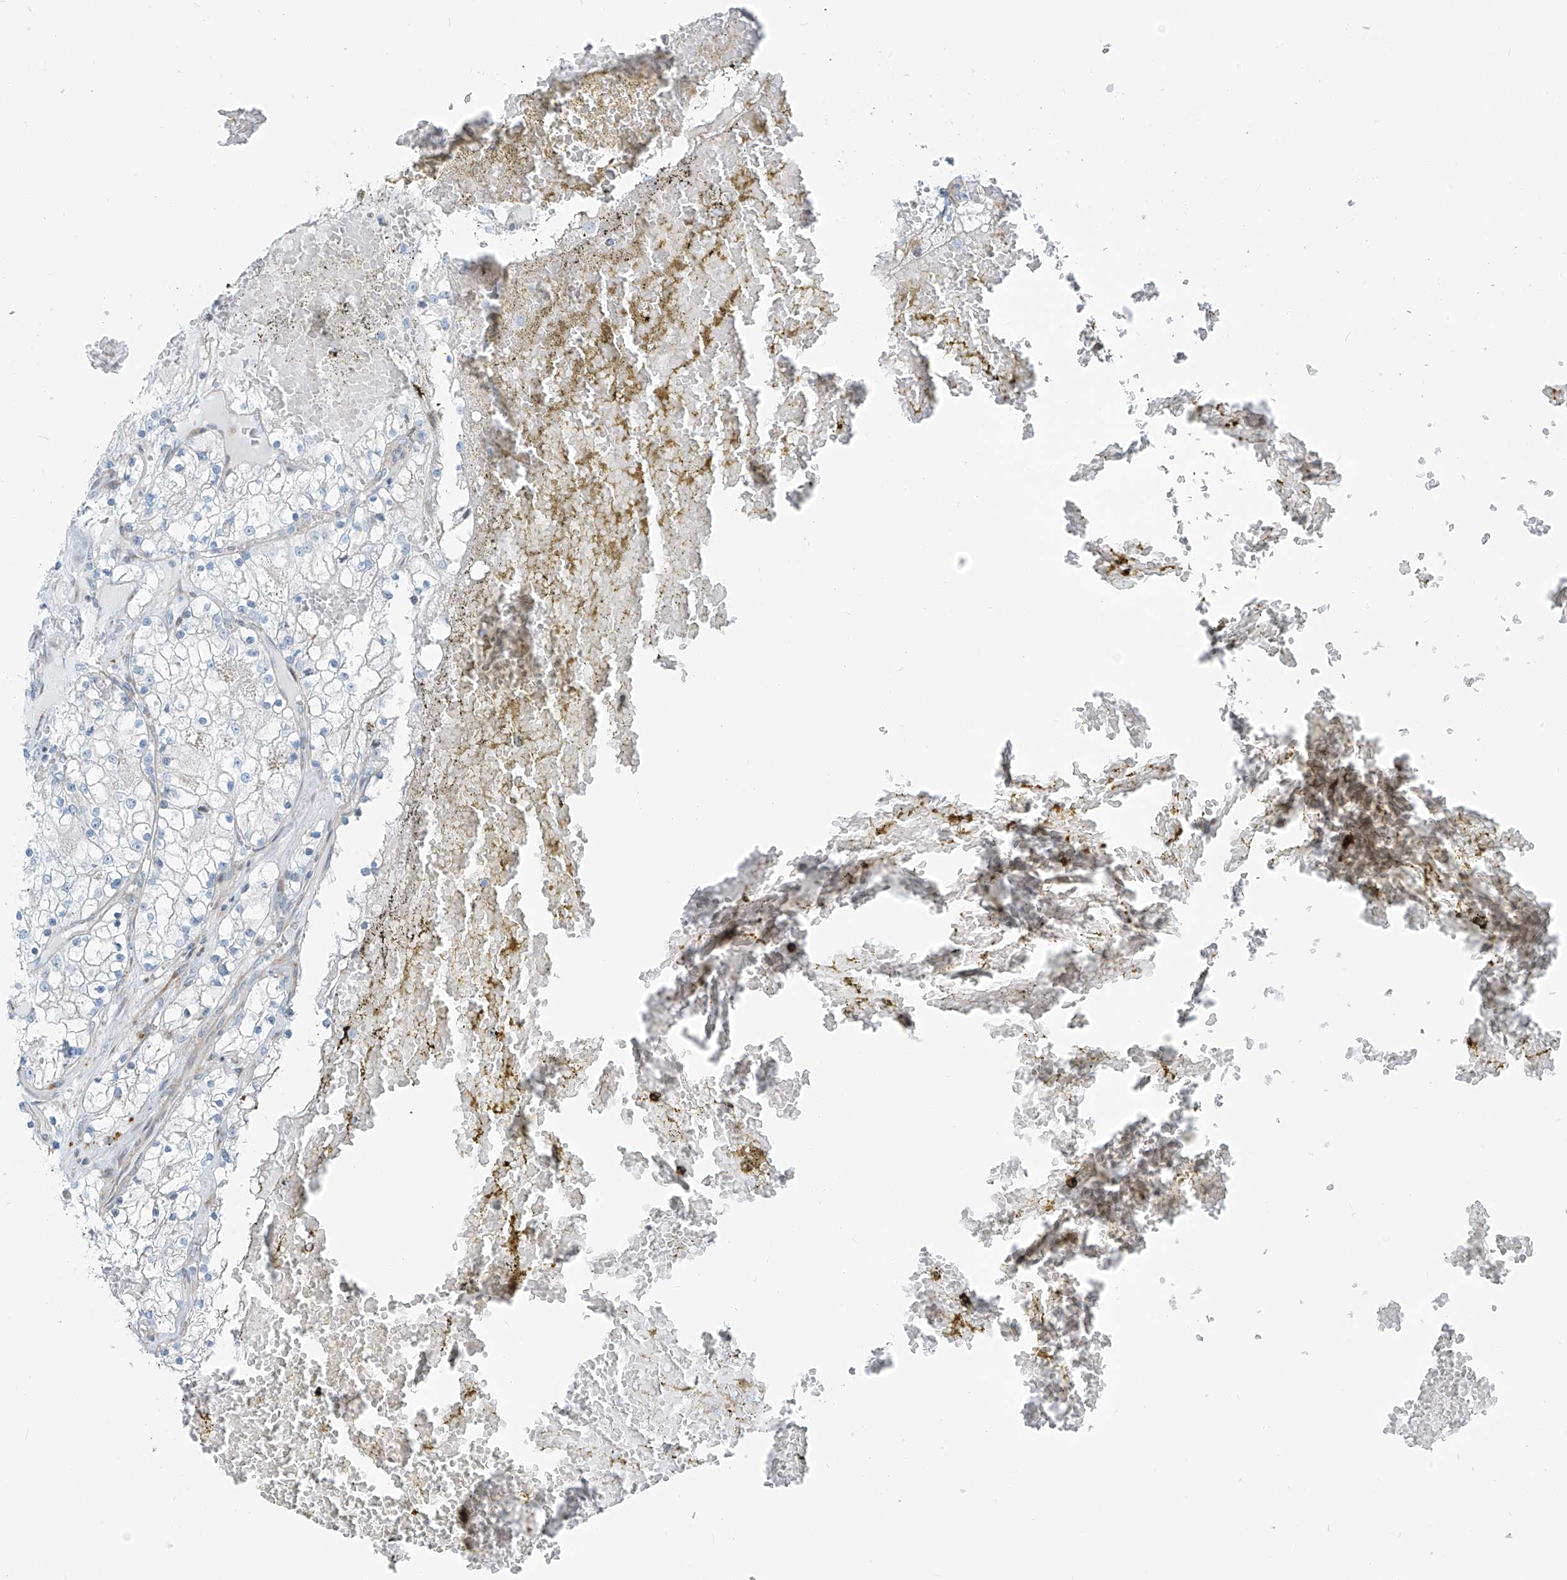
{"staining": {"intensity": "negative", "quantity": "none", "location": "none"}, "tissue": "renal cancer", "cell_type": "Tumor cells", "image_type": "cancer", "snomed": [{"axis": "morphology", "description": "Normal tissue, NOS"}, {"axis": "morphology", "description": "Adenocarcinoma, NOS"}, {"axis": "topography", "description": "Kidney"}], "caption": "There is no significant positivity in tumor cells of renal cancer (adenocarcinoma).", "gene": "HIC2", "patient": {"sex": "male", "age": 68}}